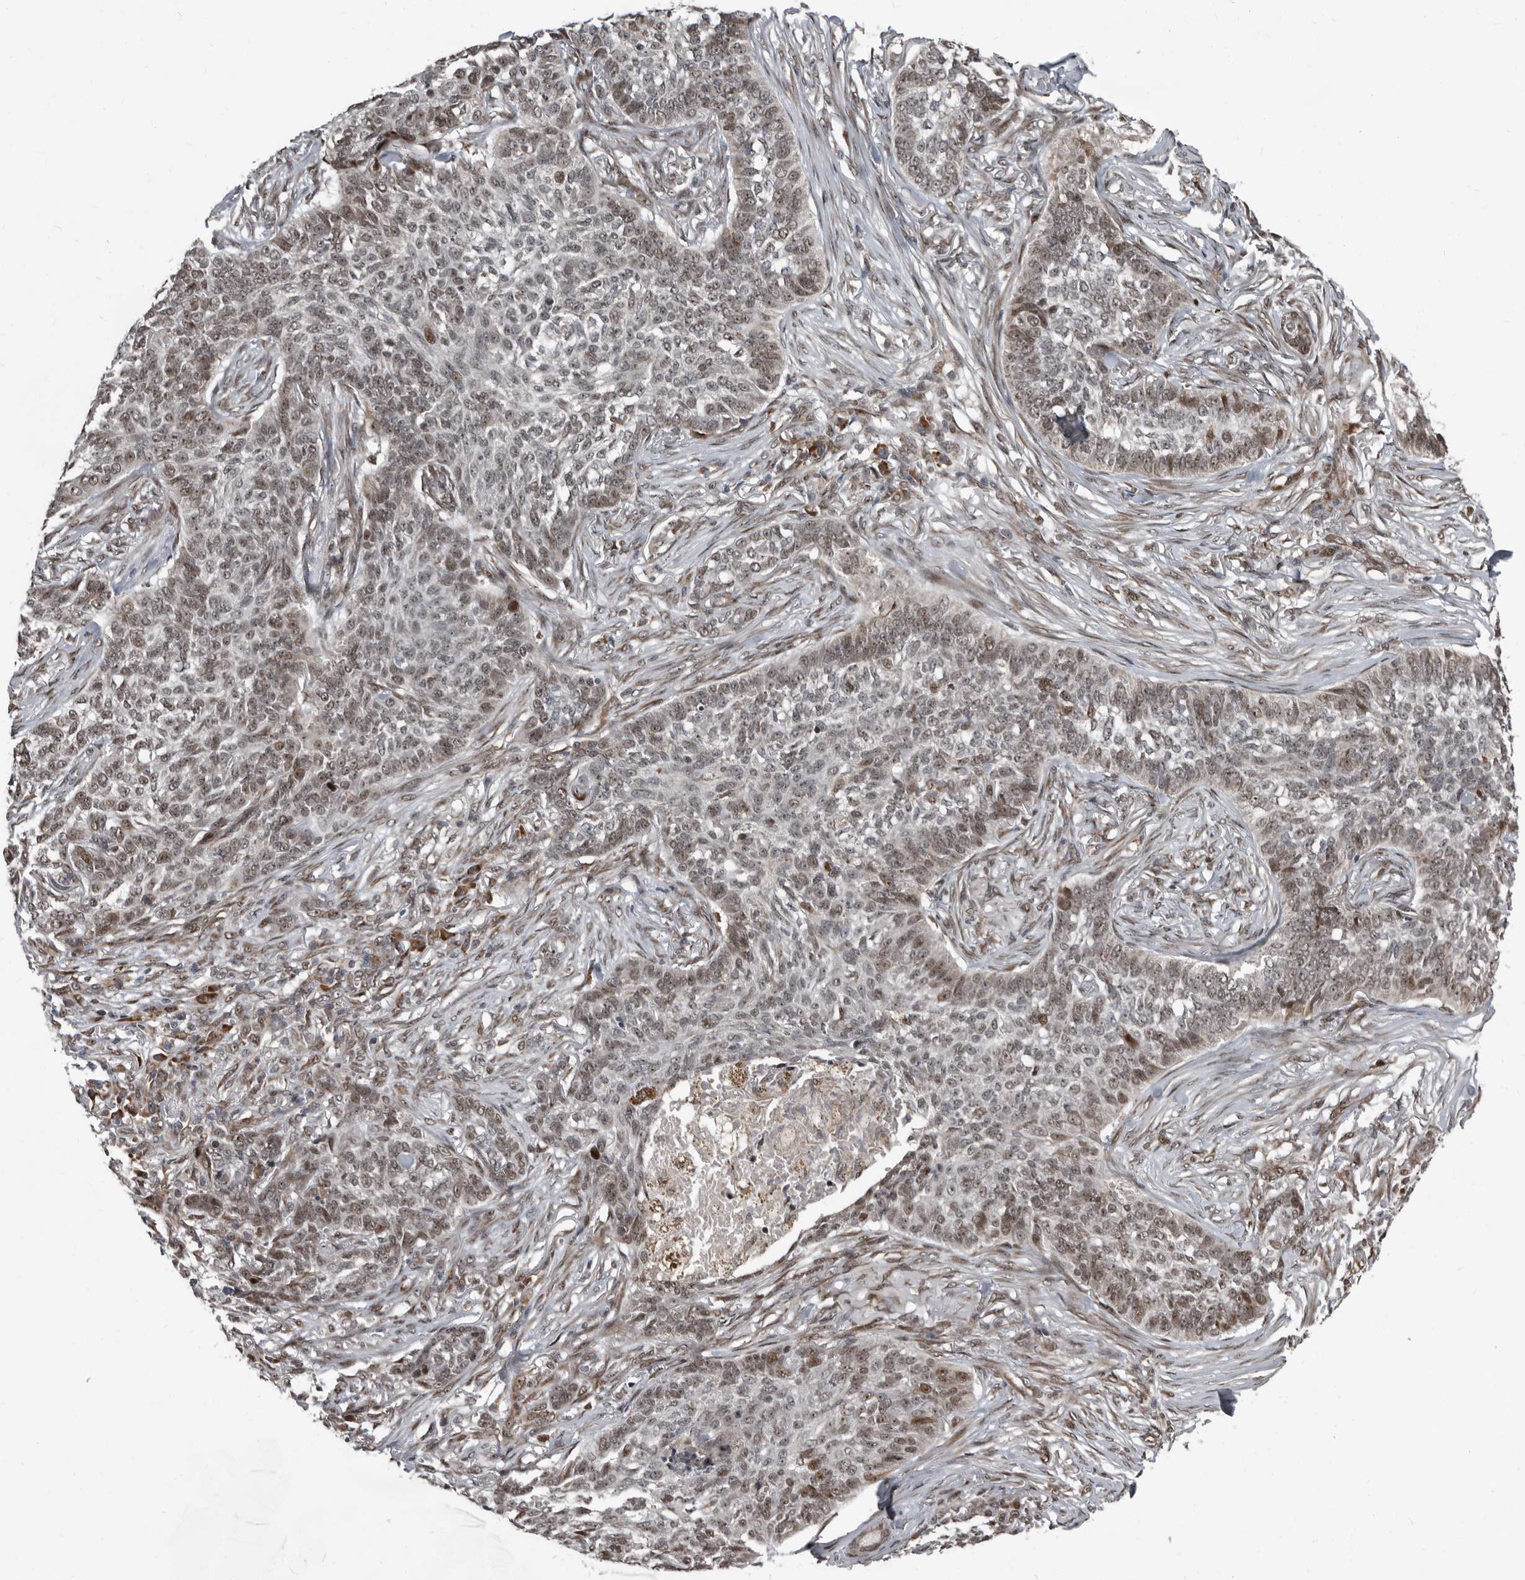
{"staining": {"intensity": "moderate", "quantity": "25%-75%", "location": "nuclear"}, "tissue": "skin cancer", "cell_type": "Tumor cells", "image_type": "cancer", "snomed": [{"axis": "morphology", "description": "Basal cell carcinoma"}, {"axis": "topography", "description": "Skin"}], "caption": "This photomicrograph exhibits immunohistochemistry staining of human skin basal cell carcinoma, with medium moderate nuclear staining in approximately 25%-75% of tumor cells.", "gene": "CHD1L", "patient": {"sex": "male", "age": 85}}